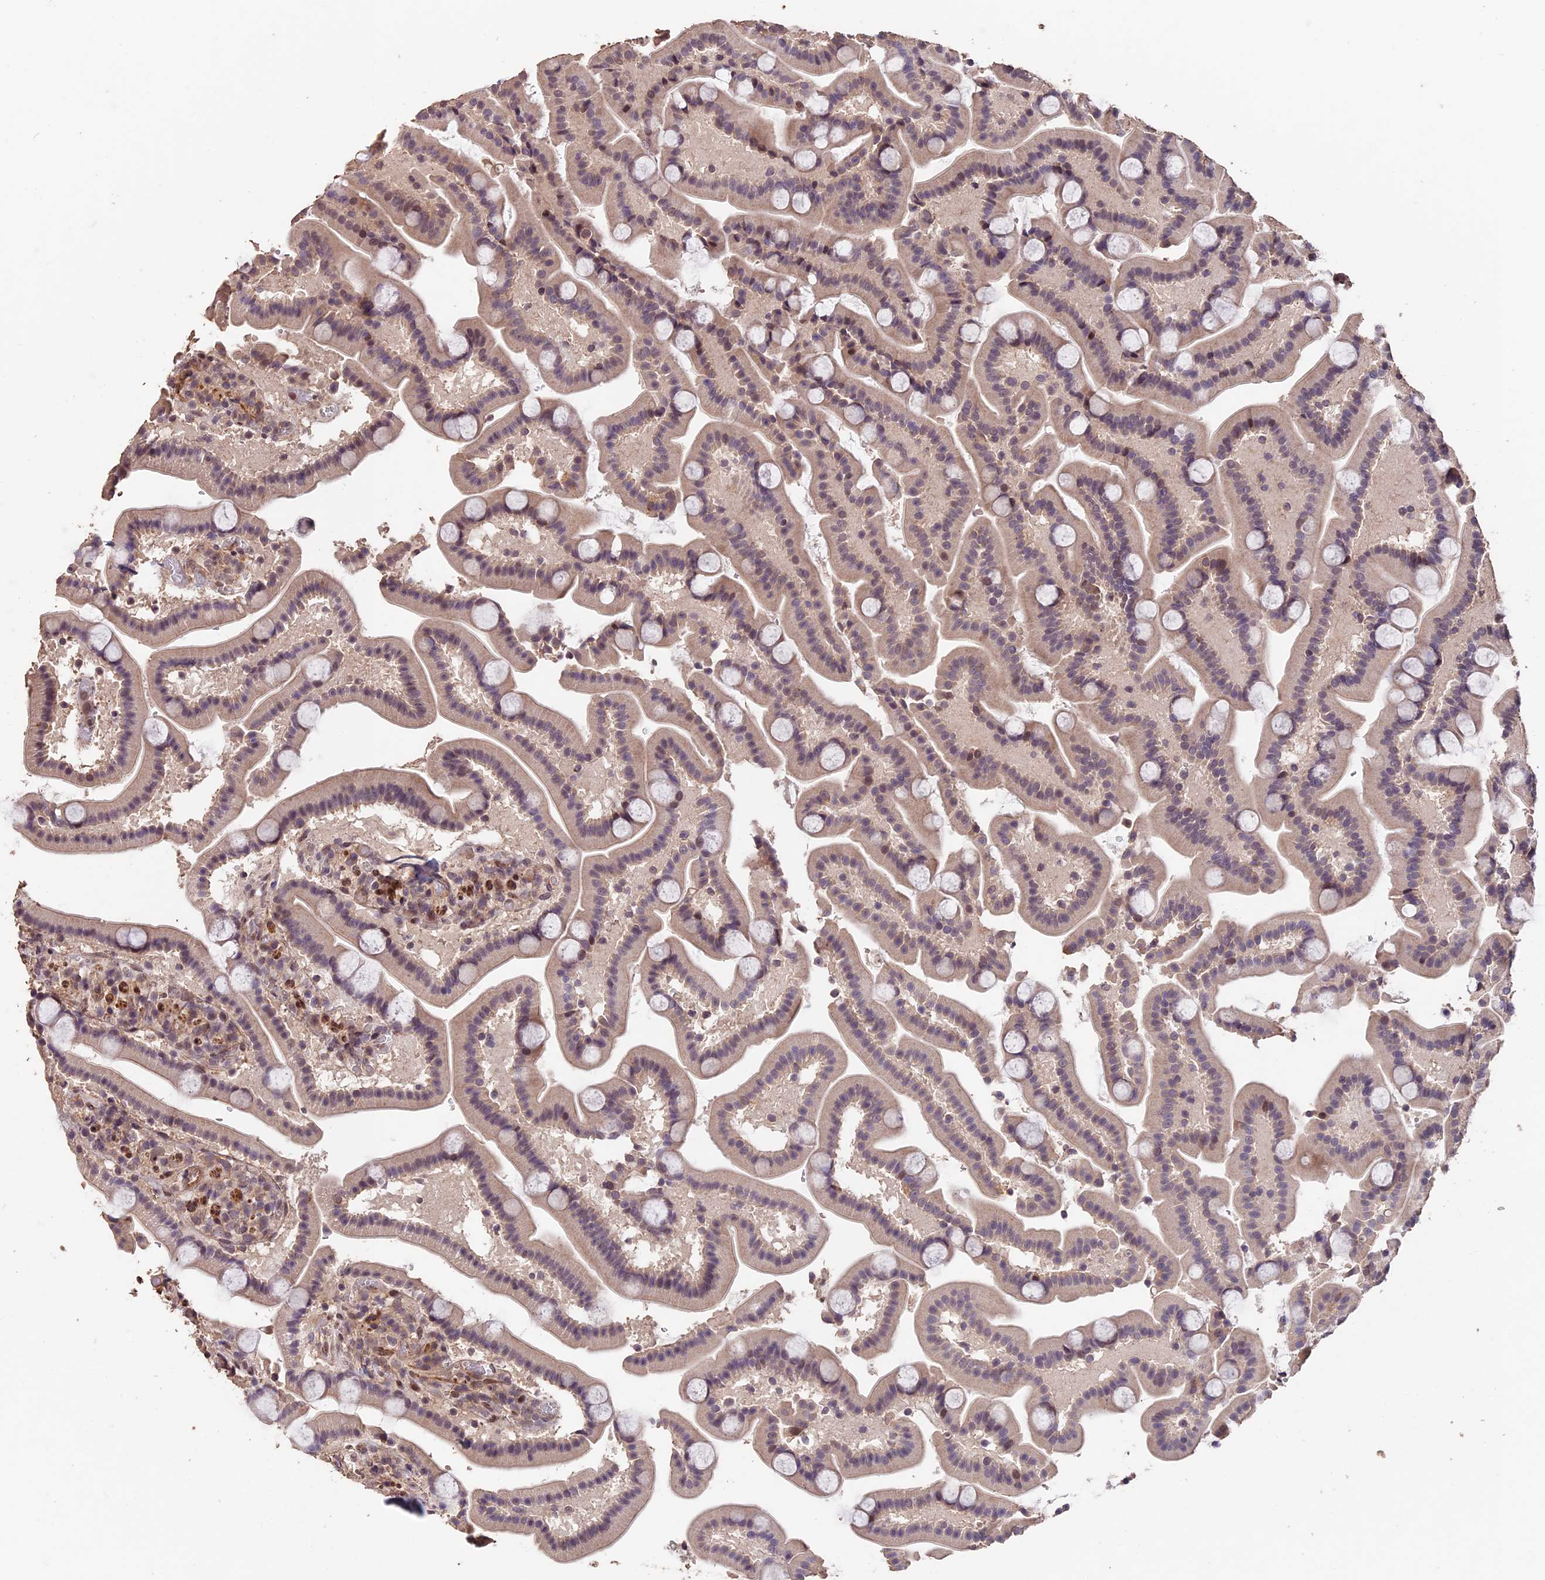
{"staining": {"intensity": "negative", "quantity": "none", "location": "none"}, "tissue": "duodenum", "cell_type": "Glandular cells", "image_type": "normal", "snomed": [{"axis": "morphology", "description": "Normal tissue, NOS"}, {"axis": "topography", "description": "Duodenum"}], "caption": "IHC image of benign human duodenum stained for a protein (brown), which reveals no staining in glandular cells. (DAB immunohistochemistry (IHC), high magnification).", "gene": "GNB5", "patient": {"sex": "male", "age": 55}}